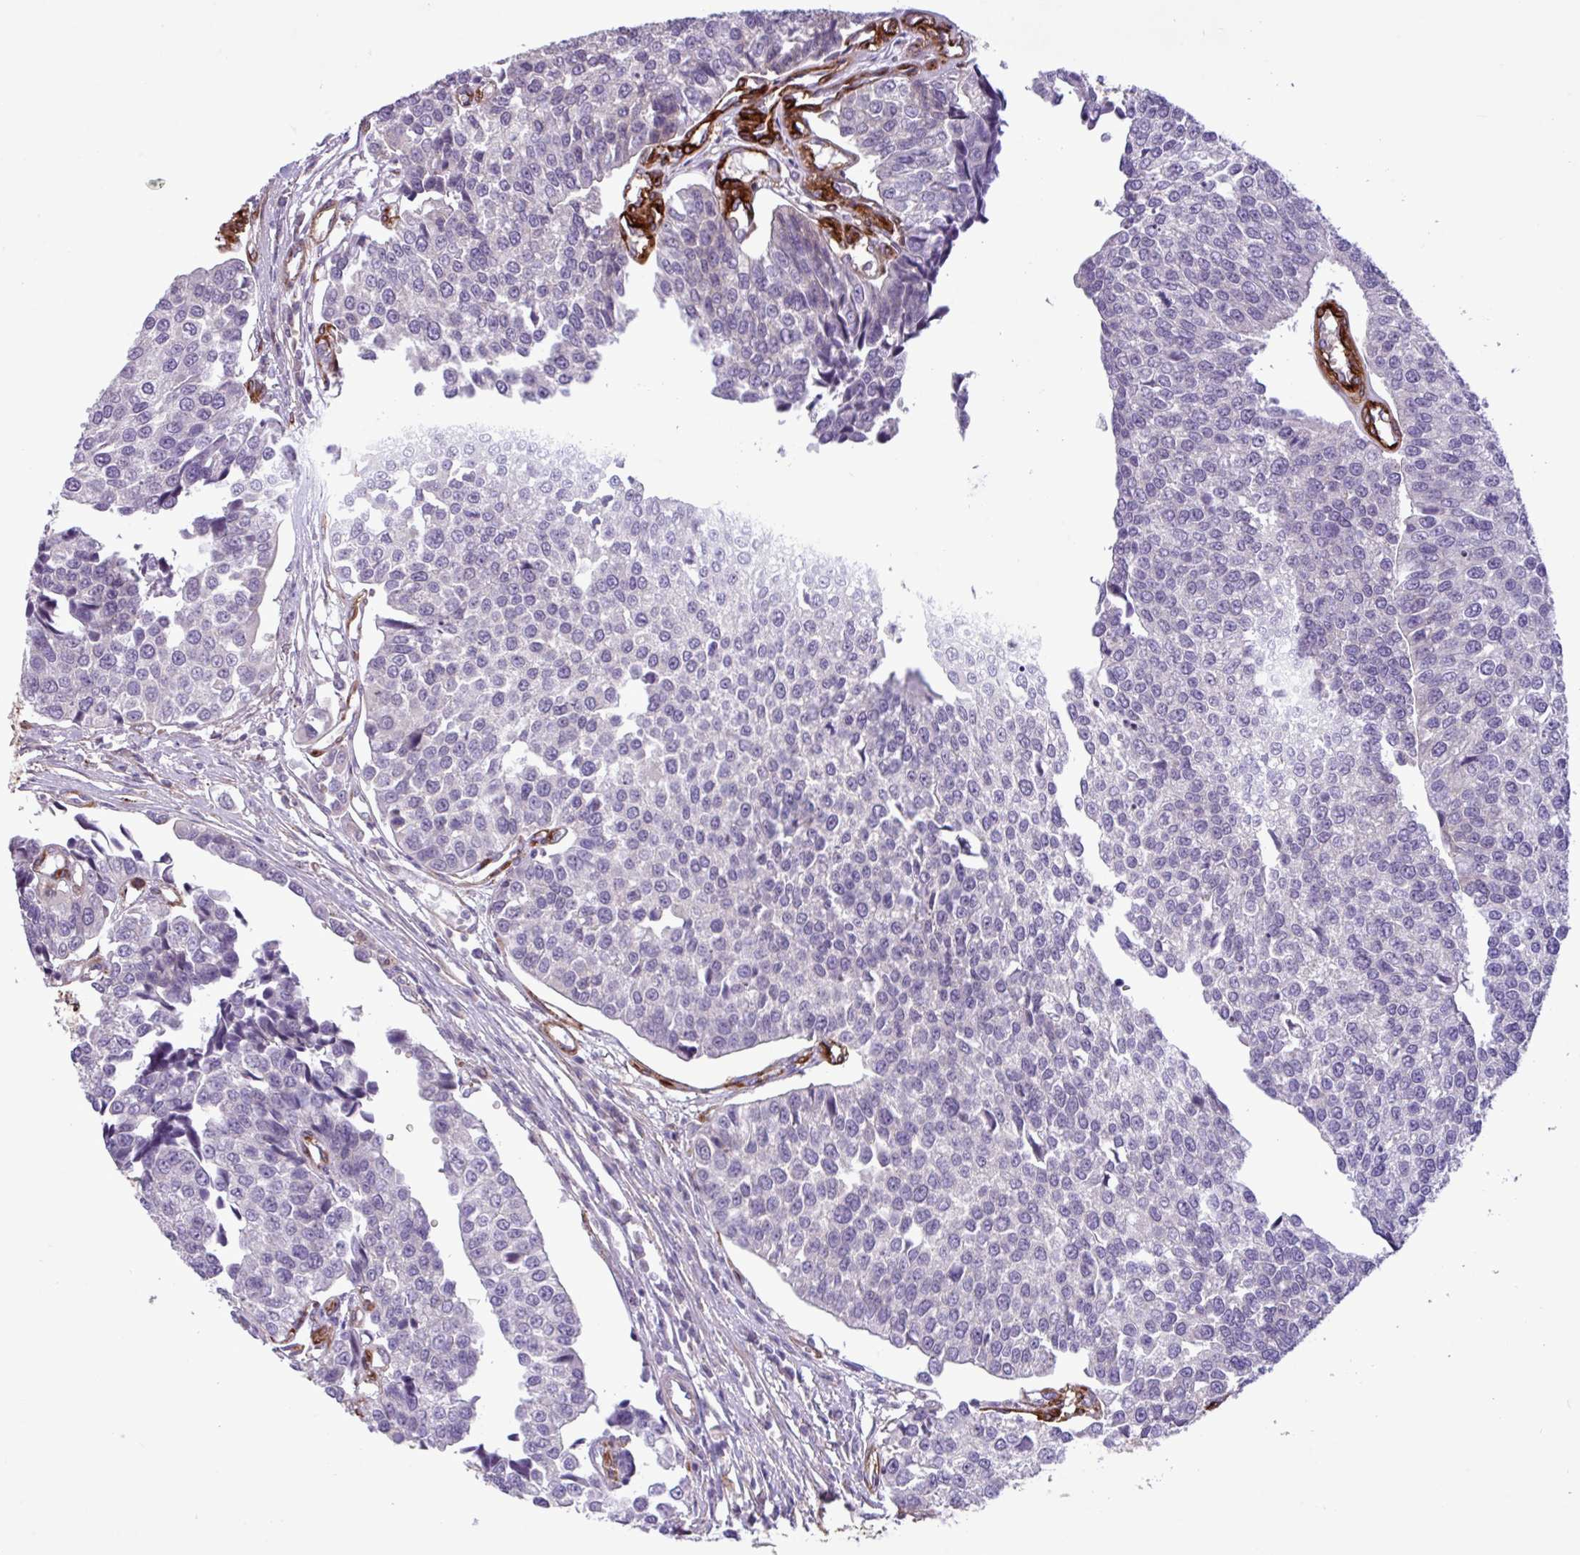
{"staining": {"intensity": "negative", "quantity": "none", "location": "none"}, "tissue": "urothelial cancer", "cell_type": "Tumor cells", "image_type": "cancer", "snomed": [{"axis": "morphology", "description": "Urothelial carcinoma, Low grade"}, {"axis": "topography", "description": "Urinary bladder"}], "caption": "Protein analysis of urothelial carcinoma (low-grade) shows no significant staining in tumor cells. (DAB immunohistochemistry (IHC) visualized using brightfield microscopy, high magnification).", "gene": "CD248", "patient": {"sex": "female", "age": 78}}